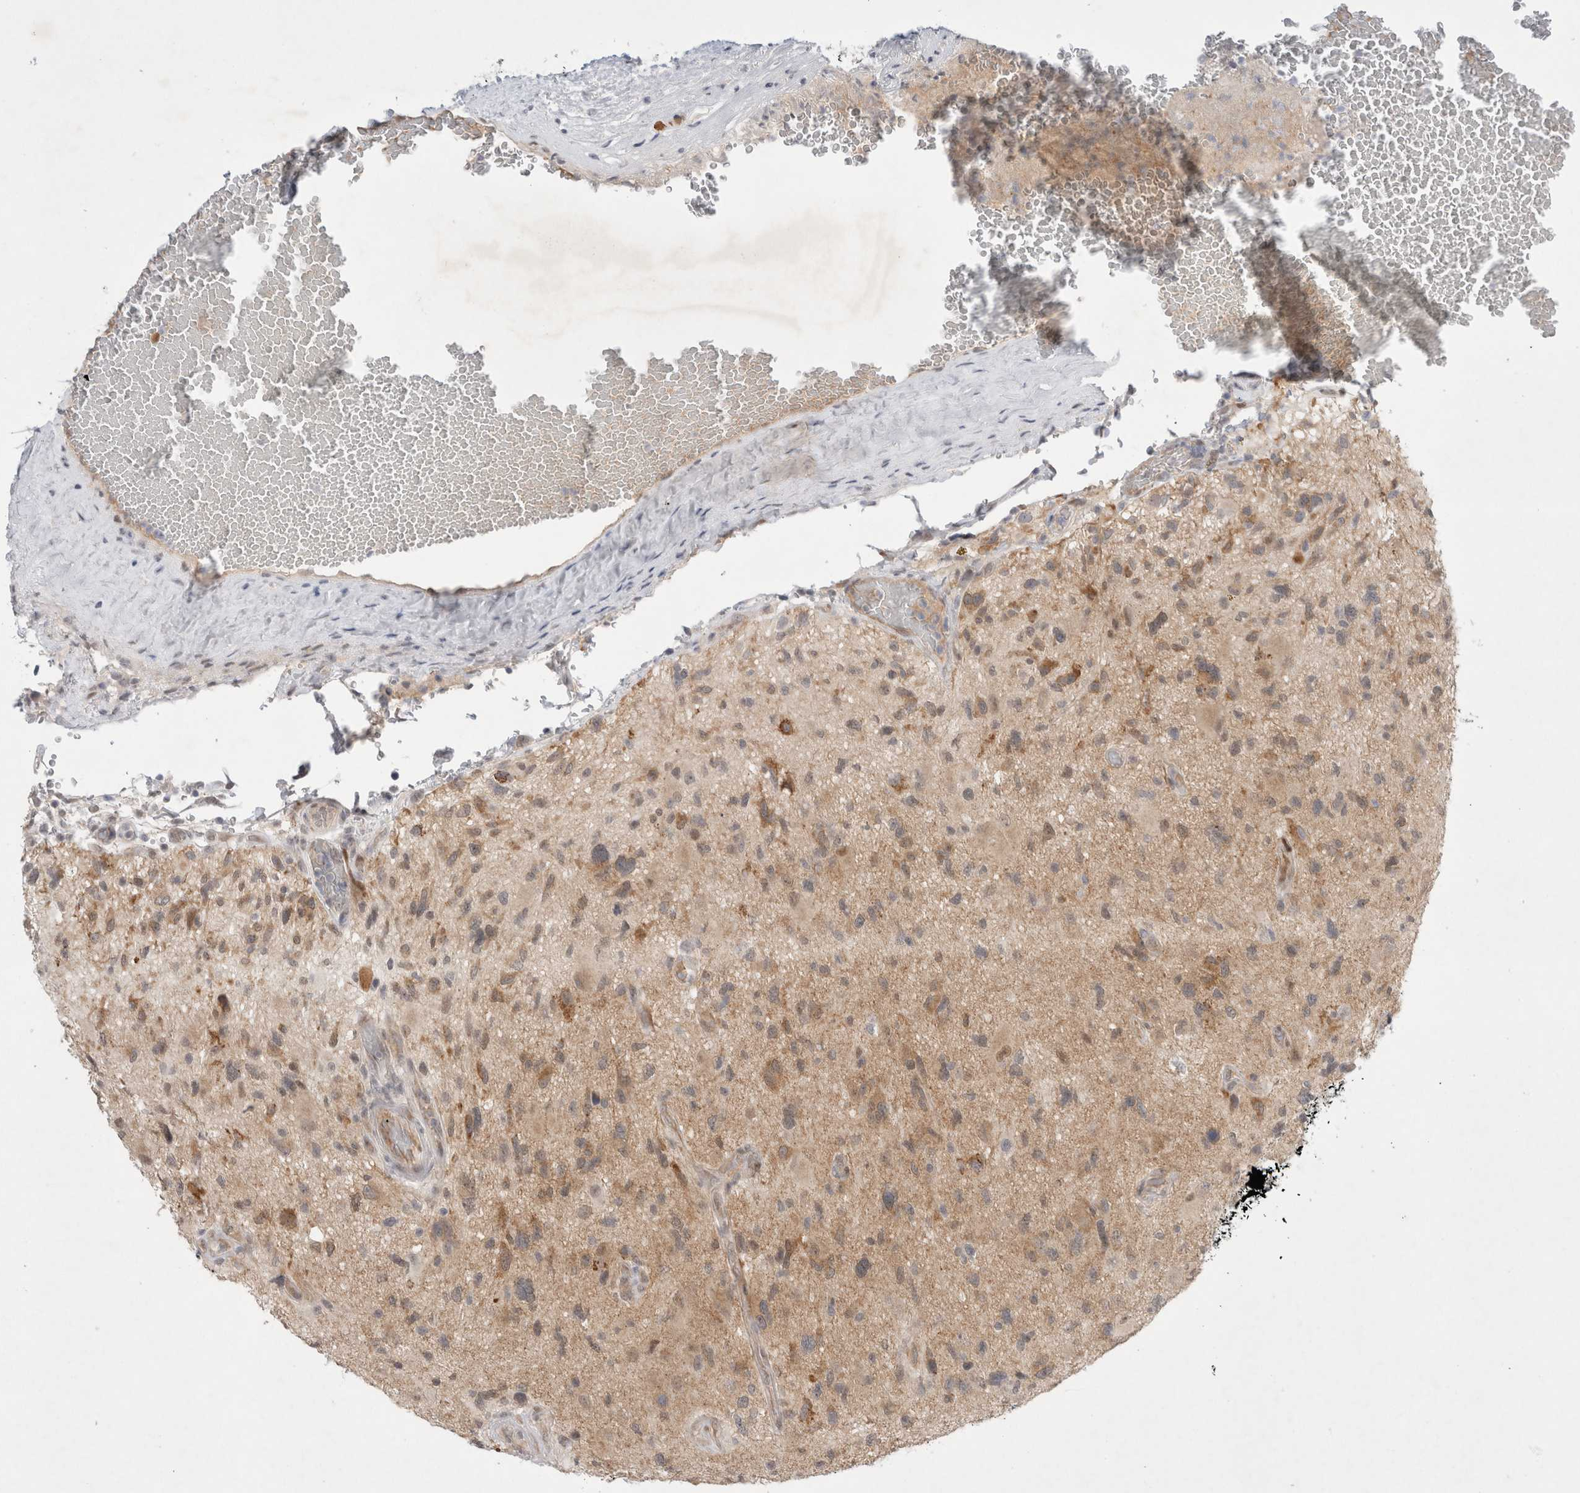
{"staining": {"intensity": "weak", "quantity": "25%-75%", "location": "cytoplasmic/membranous"}, "tissue": "glioma", "cell_type": "Tumor cells", "image_type": "cancer", "snomed": [{"axis": "morphology", "description": "Glioma, malignant, High grade"}, {"axis": "topography", "description": "Brain"}], "caption": "Approximately 25%-75% of tumor cells in human glioma display weak cytoplasmic/membranous protein expression as visualized by brown immunohistochemical staining.", "gene": "WIPF2", "patient": {"sex": "male", "age": 33}}